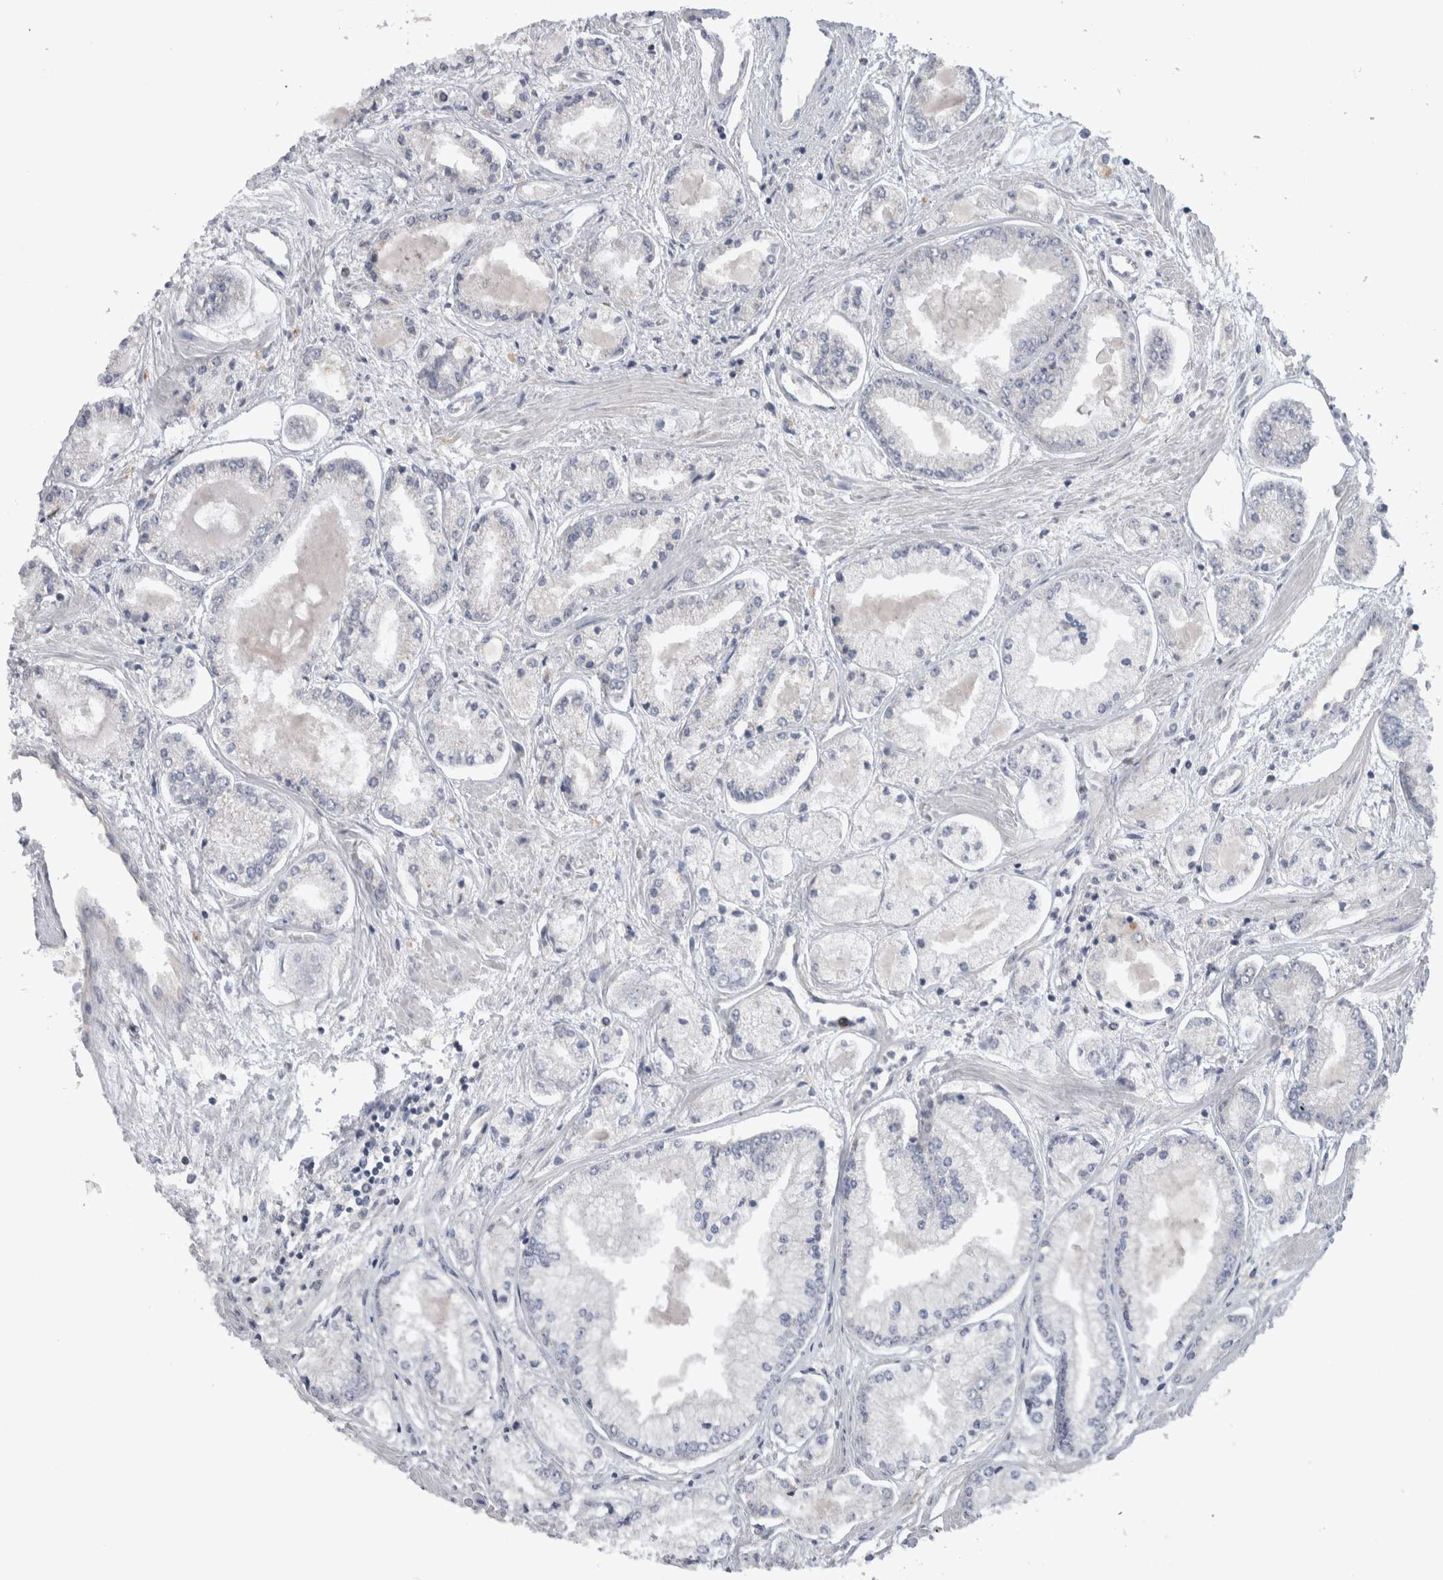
{"staining": {"intensity": "negative", "quantity": "none", "location": "none"}, "tissue": "prostate cancer", "cell_type": "Tumor cells", "image_type": "cancer", "snomed": [{"axis": "morphology", "description": "Adenocarcinoma, Low grade"}, {"axis": "topography", "description": "Prostate"}], "caption": "The image reveals no staining of tumor cells in low-grade adenocarcinoma (prostate).", "gene": "IBTK", "patient": {"sex": "male", "age": 52}}